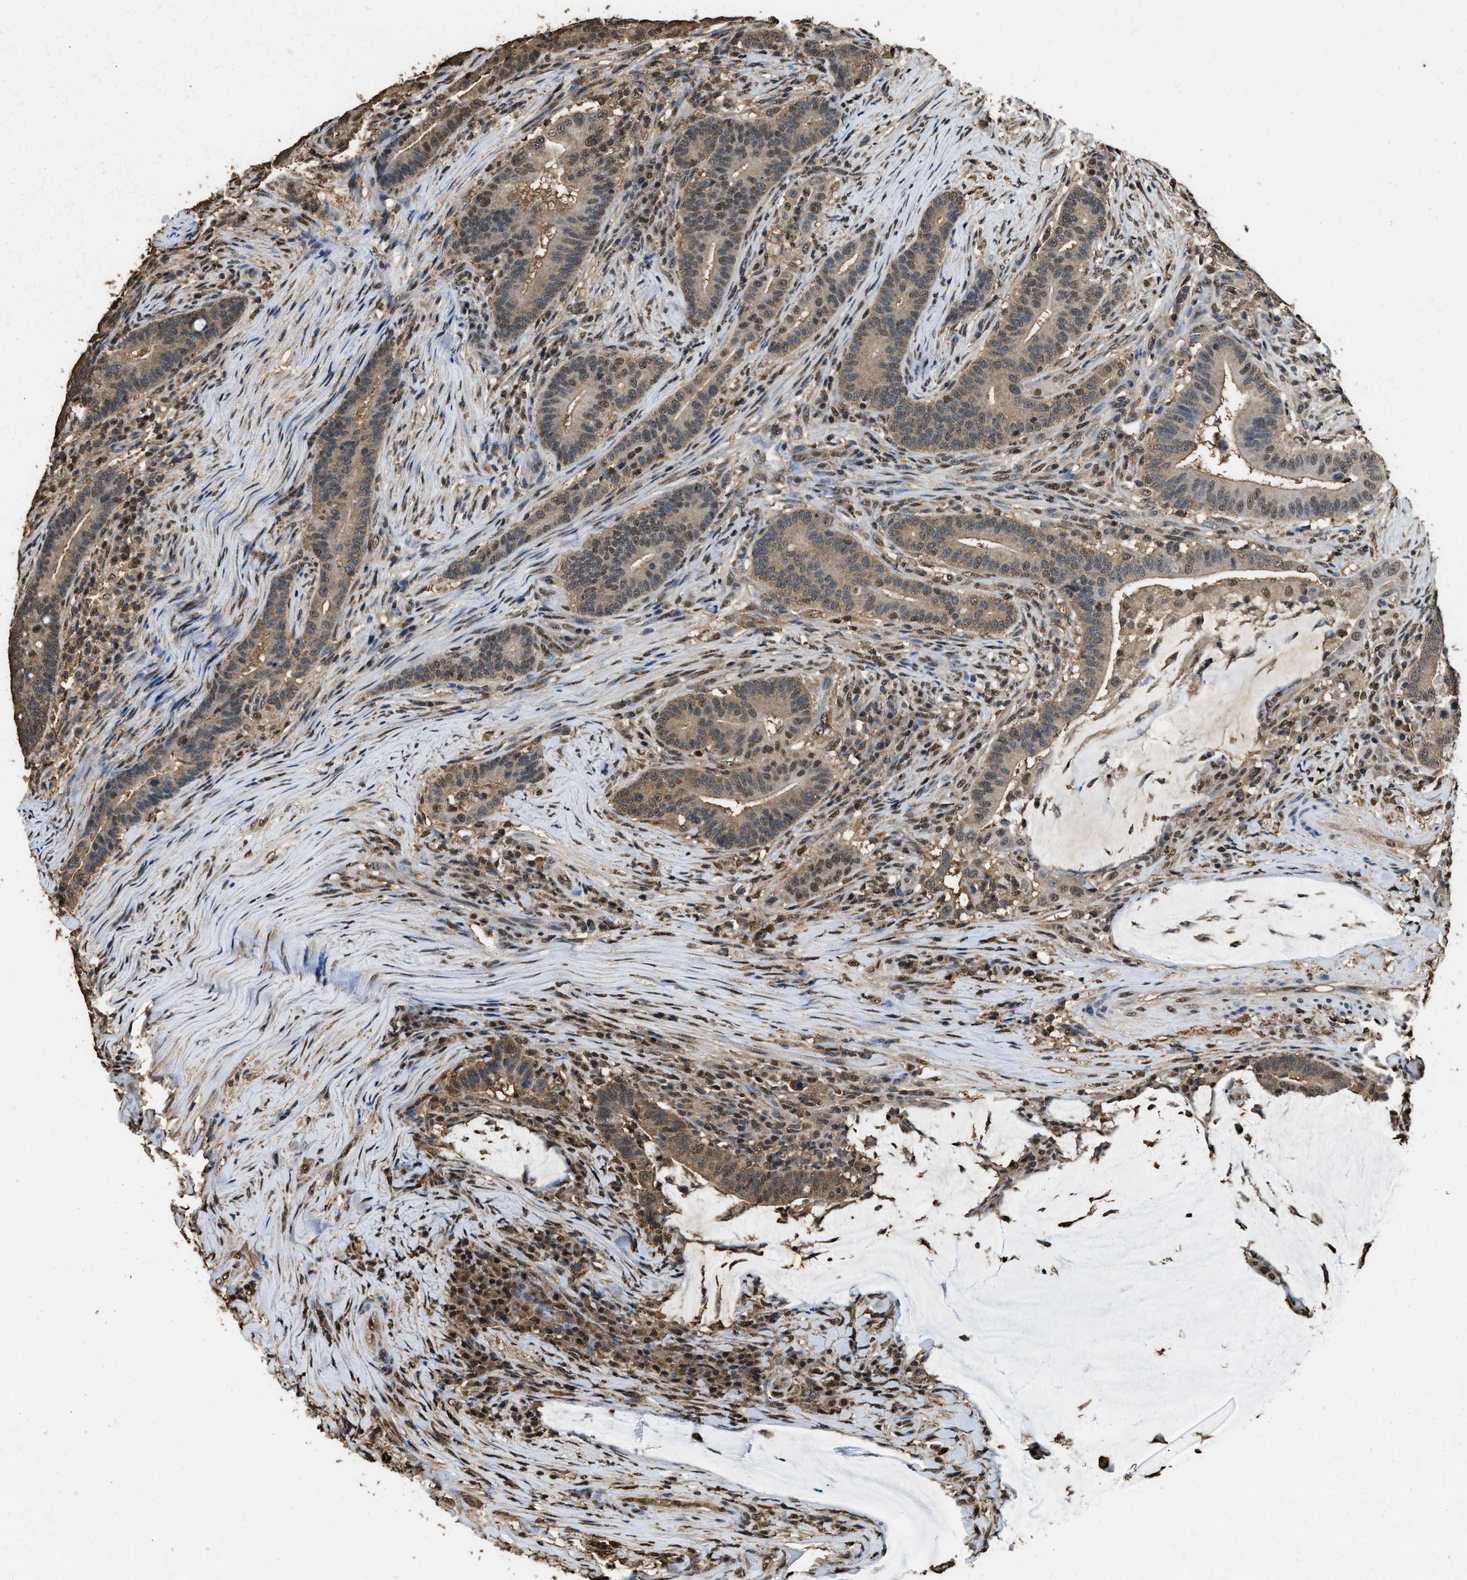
{"staining": {"intensity": "weak", "quantity": ">75%", "location": "cytoplasmic/membranous,nuclear"}, "tissue": "colorectal cancer", "cell_type": "Tumor cells", "image_type": "cancer", "snomed": [{"axis": "morphology", "description": "Normal tissue, NOS"}, {"axis": "morphology", "description": "Adenocarcinoma, NOS"}, {"axis": "topography", "description": "Colon"}], "caption": "DAB immunohistochemical staining of human colorectal cancer reveals weak cytoplasmic/membranous and nuclear protein positivity in about >75% of tumor cells.", "gene": "GAPDH", "patient": {"sex": "female", "age": 66}}